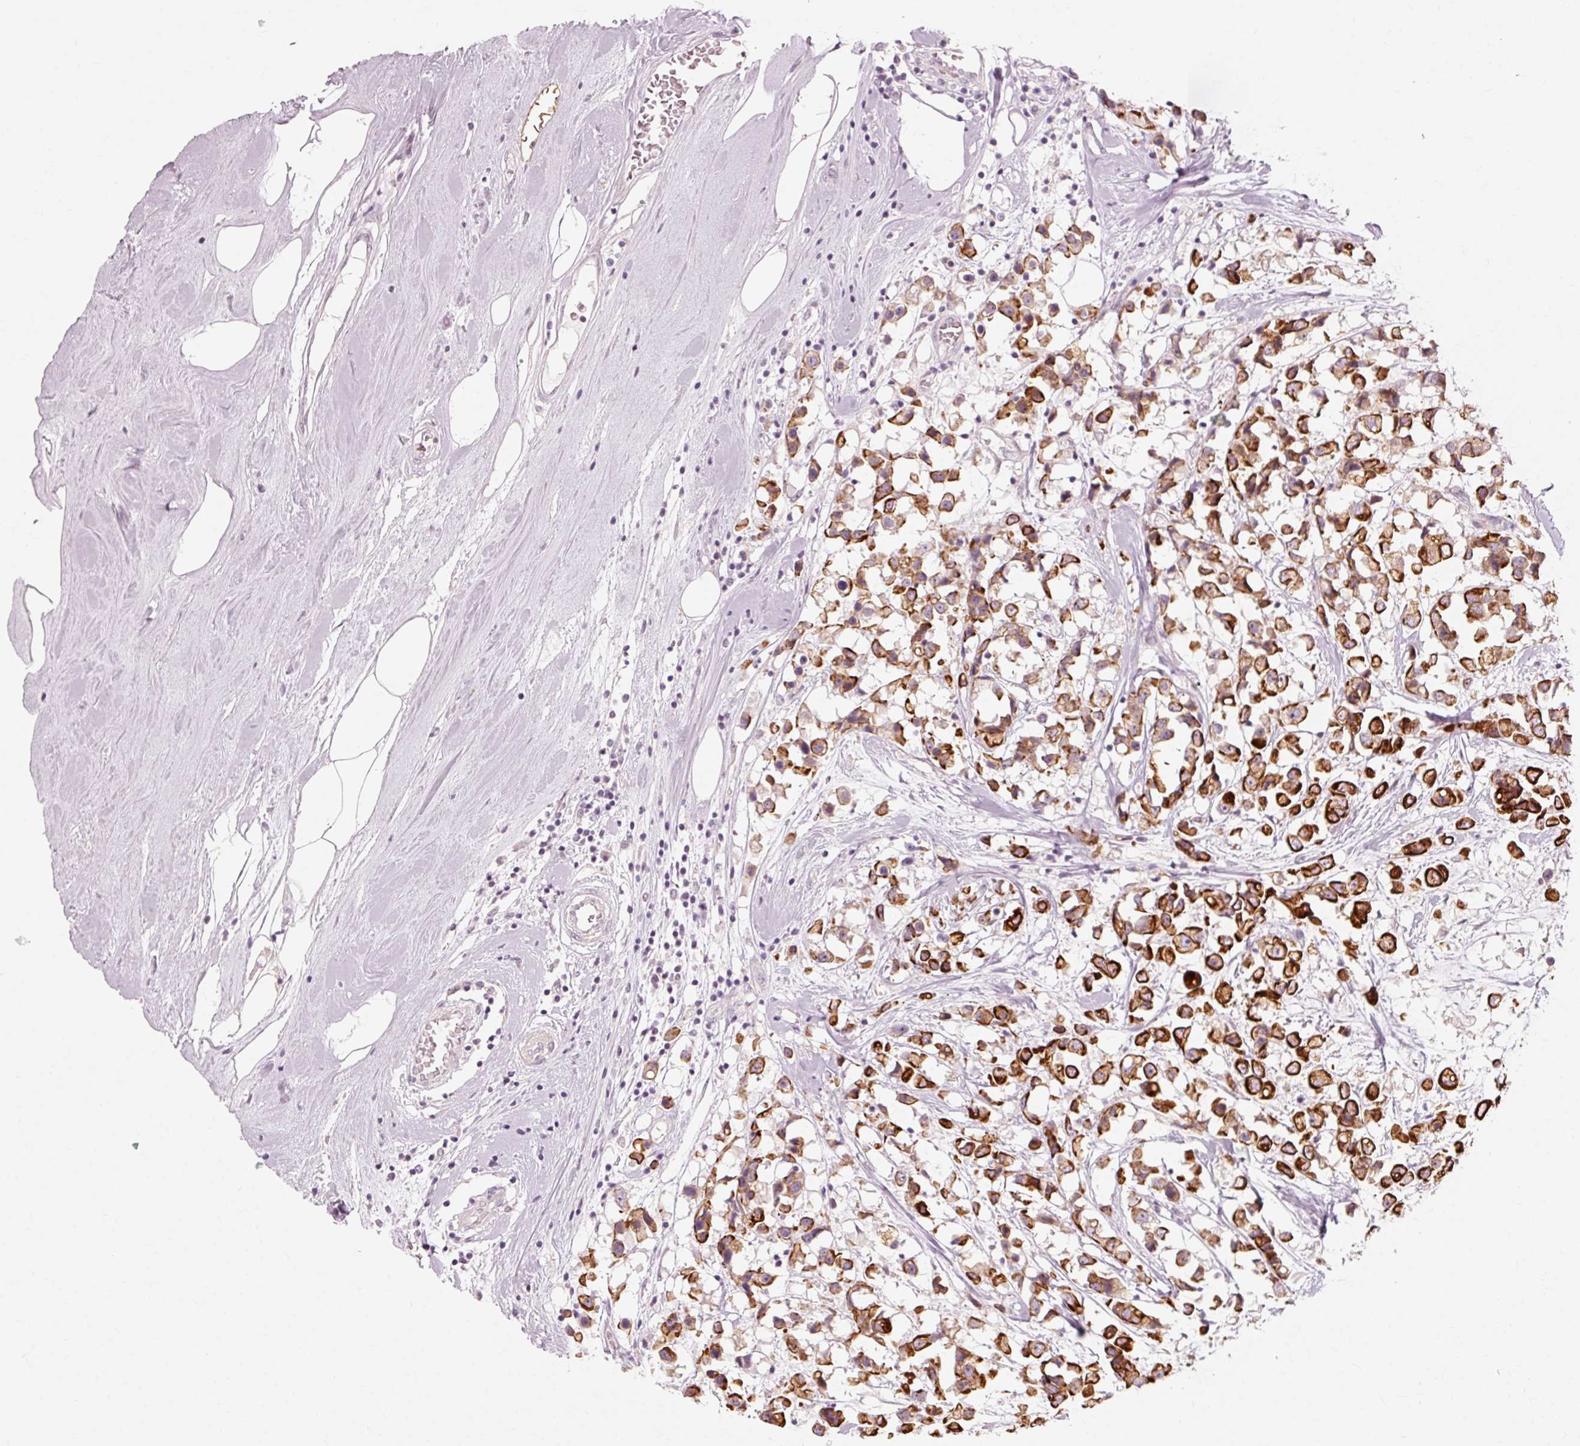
{"staining": {"intensity": "strong", "quantity": ">75%", "location": "cytoplasmic/membranous"}, "tissue": "breast cancer", "cell_type": "Tumor cells", "image_type": "cancer", "snomed": [{"axis": "morphology", "description": "Duct carcinoma"}, {"axis": "topography", "description": "Breast"}], "caption": "The photomicrograph demonstrates a brown stain indicating the presence of a protein in the cytoplasmic/membranous of tumor cells in breast cancer.", "gene": "TRIM73", "patient": {"sex": "female", "age": 61}}